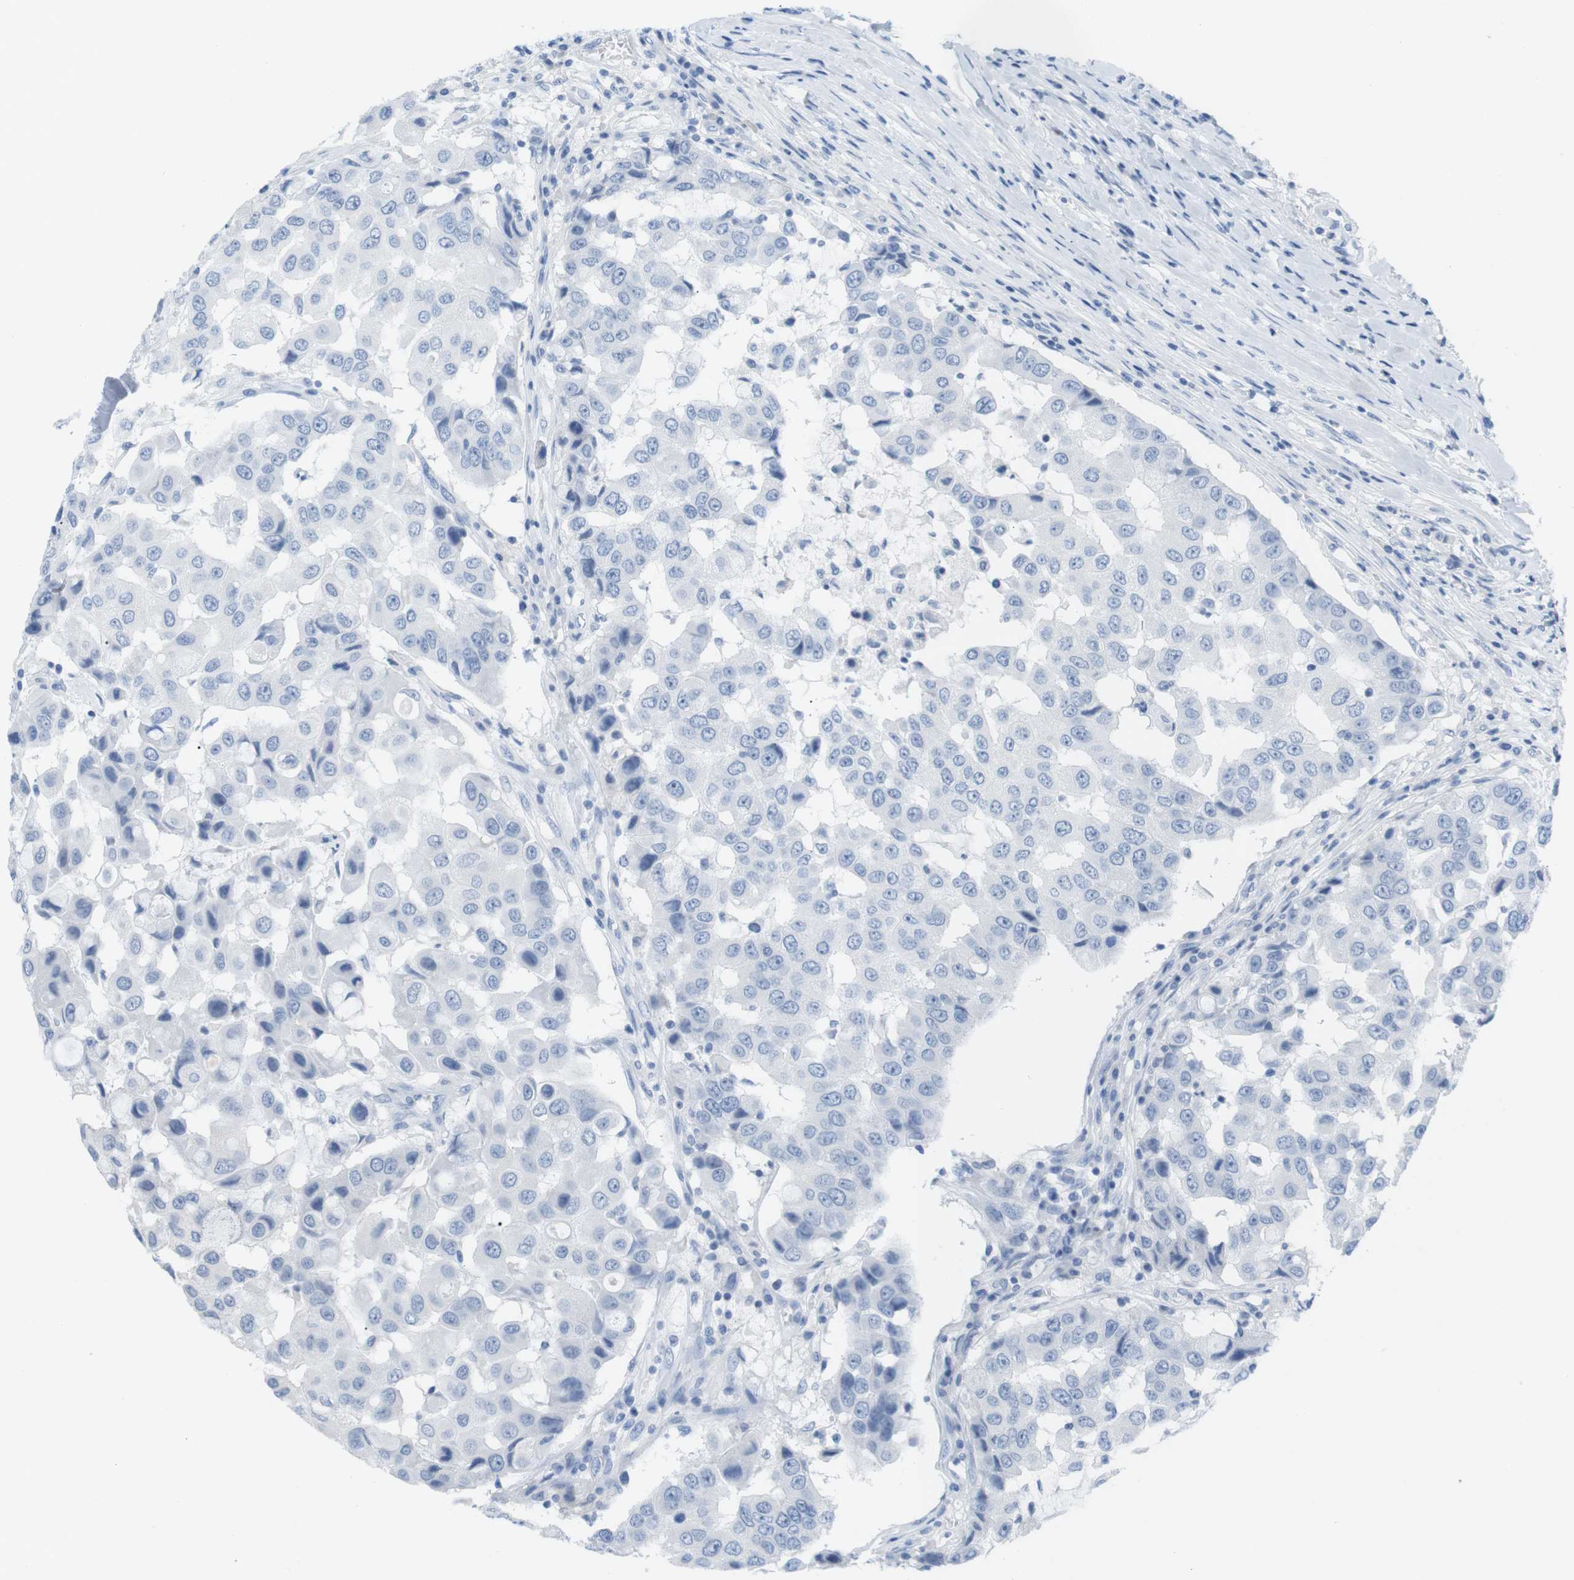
{"staining": {"intensity": "negative", "quantity": "none", "location": "none"}, "tissue": "breast cancer", "cell_type": "Tumor cells", "image_type": "cancer", "snomed": [{"axis": "morphology", "description": "Duct carcinoma"}, {"axis": "topography", "description": "Breast"}], "caption": "This is a image of IHC staining of breast invasive ductal carcinoma, which shows no expression in tumor cells. (DAB (3,3'-diaminobenzidine) IHC visualized using brightfield microscopy, high magnification).", "gene": "HBG2", "patient": {"sex": "female", "age": 27}}